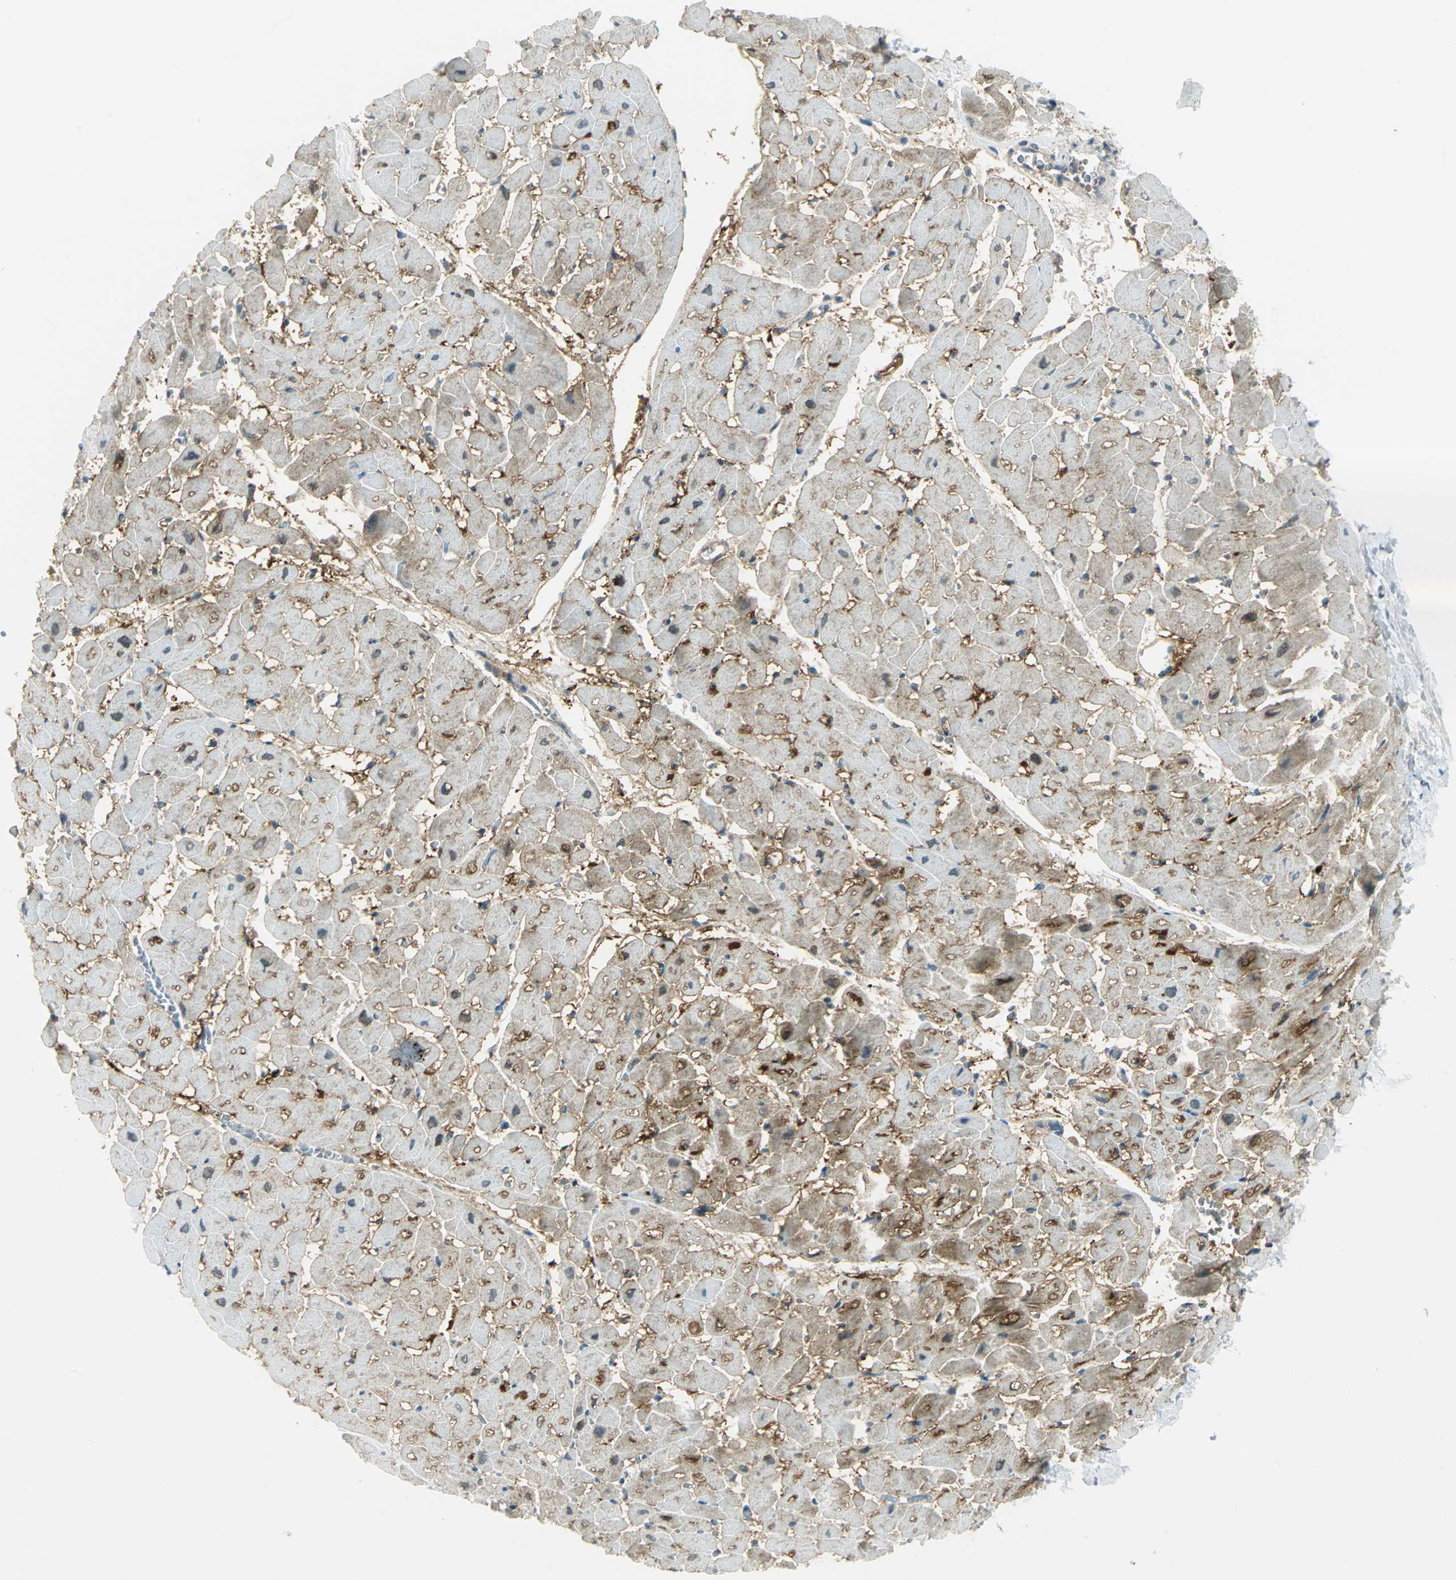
{"staining": {"intensity": "negative", "quantity": "none", "location": "none"}, "tissue": "heart muscle", "cell_type": "Cardiomyocytes", "image_type": "normal", "snomed": [{"axis": "morphology", "description": "Normal tissue, NOS"}, {"axis": "topography", "description": "Heart"}], "caption": "There is no significant positivity in cardiomyocytes of heart muscle.", "gene": "ALDOA", "patient": {"sex": "male", "age": 45}}